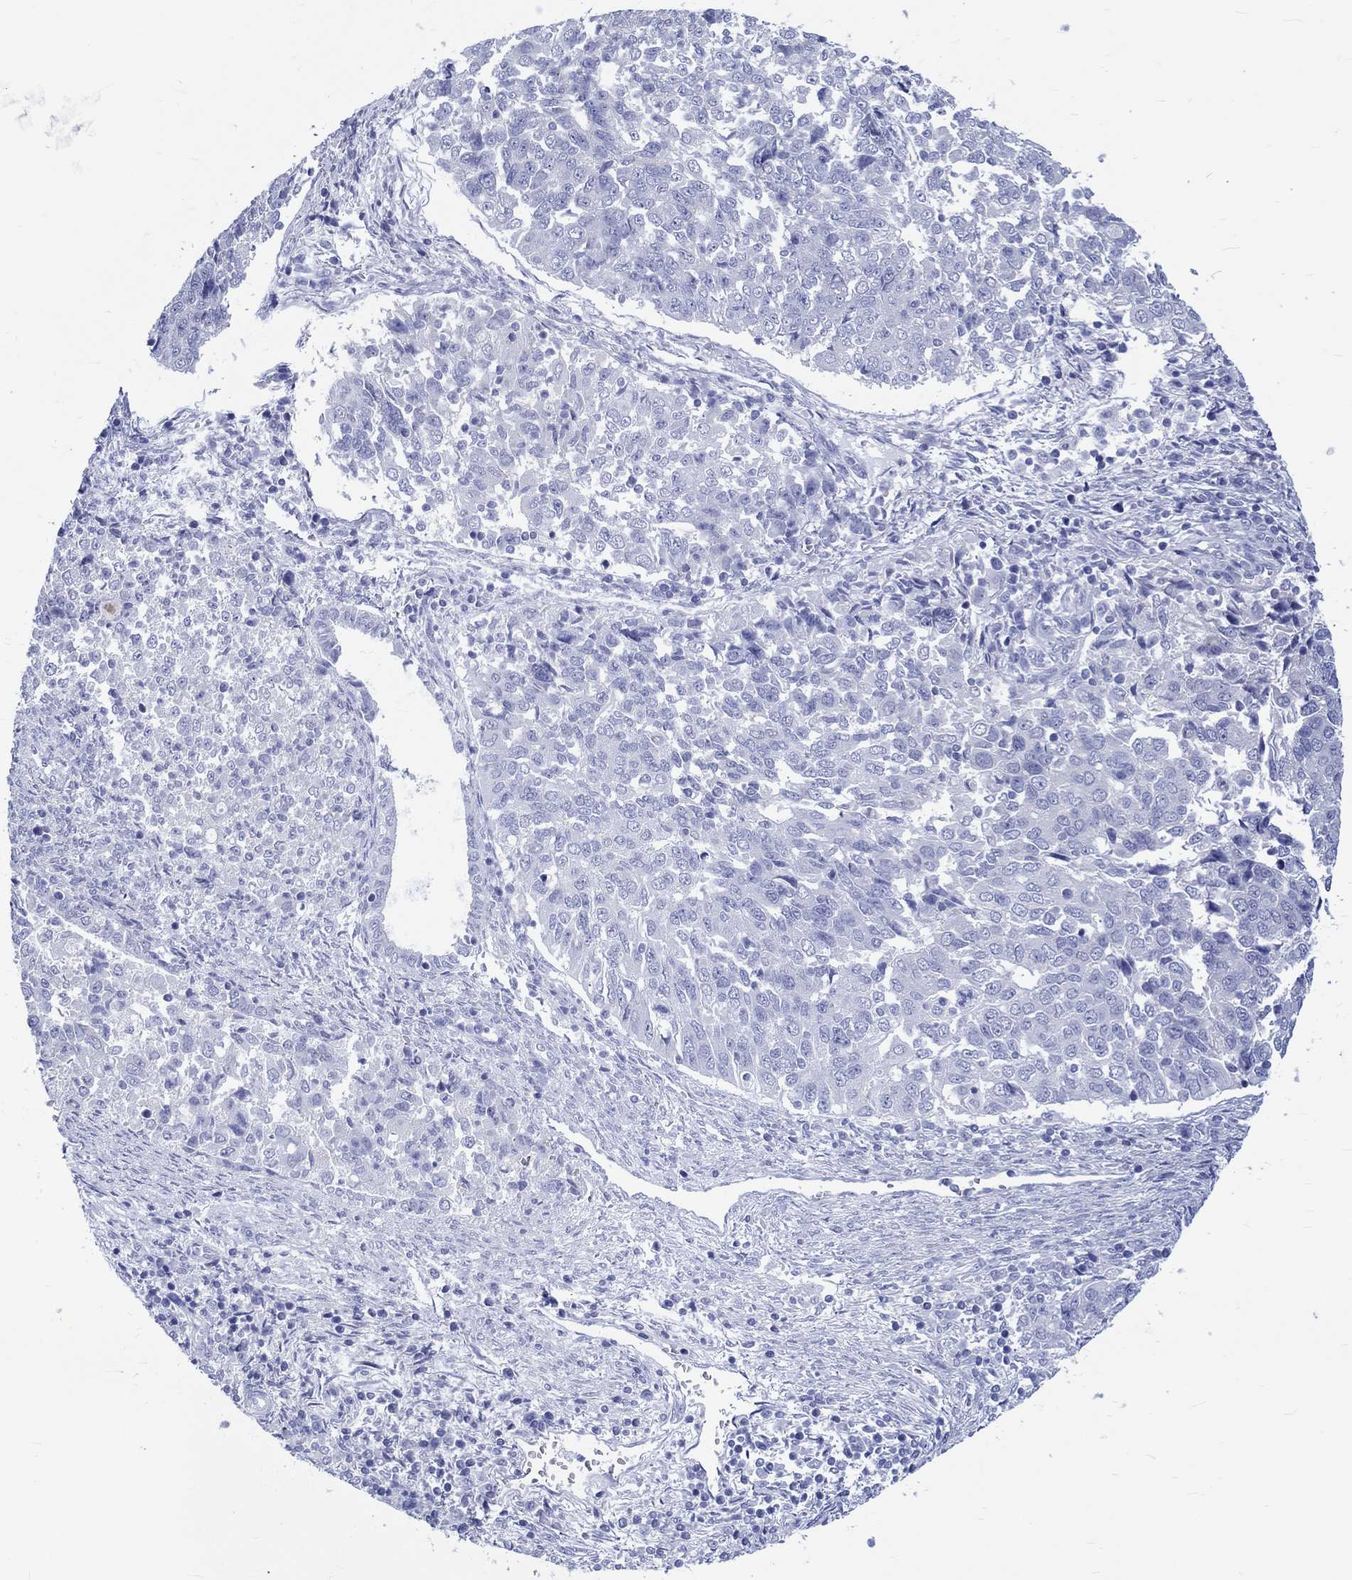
{"staining": {"intensity": "negative", "quantity": "none", "location": "none"}, "tissue": "endometrial cancer", "cell_type": "Tumor cells", "image_type": "cancer", "snomed": [{"axis": "morphology", "description": "Adenocarcinoma, NOS"}, {"axis": "topography", "description": "Endometrium"}], "caption": "This is an IHC image of adenocarcinoma (endometrial). There is no staining in tumor cells.", "gene": "SH2D7", "patient": {"sex": "female", "age": 43}}